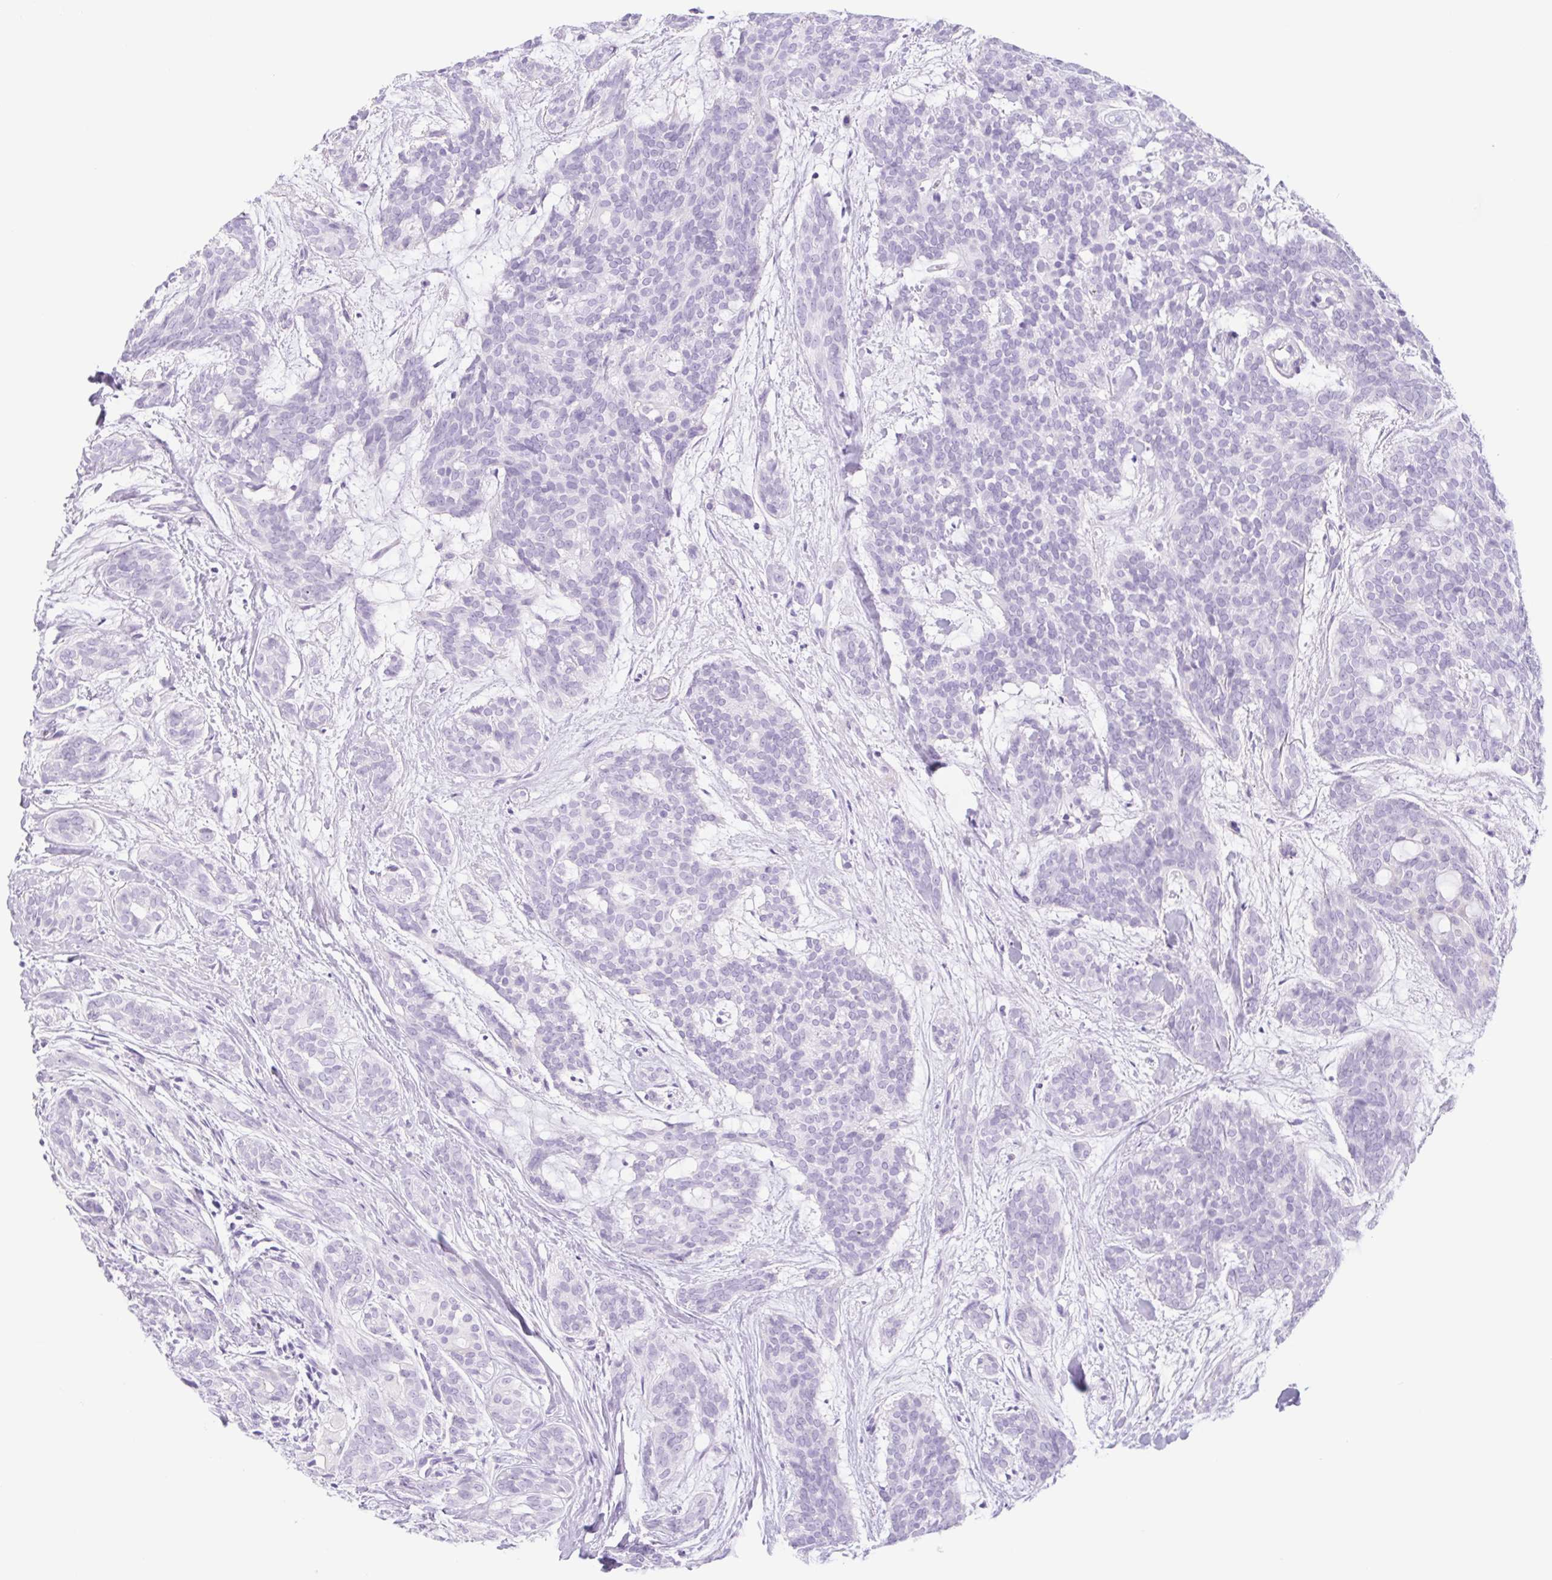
{"staining": {"intensity": "negative", "quantity": "none", "location": "none"}, "tissue": "head and neck cancer", "cell_type": "Tumor cells", "image_type": "cancer", "snomed": [{"axis": "morphology", "description": "Adenocarcinoma, NOS"}, {"axis": "topography", "description": "Head-Neck"}], "caption": "An immunohistochemistry image of head and neck adenocarcinoma is shown. There is no staining in tumor cells of head and neck adenocarcinoma. Brightfield microscopy of immunohistochemistry (IHC) stained with DAB (brown) and hematoxylin (blue), captured at high magnification.", "gene": "CYP21A2", "patient": {"sex": "male", "age": 66}}